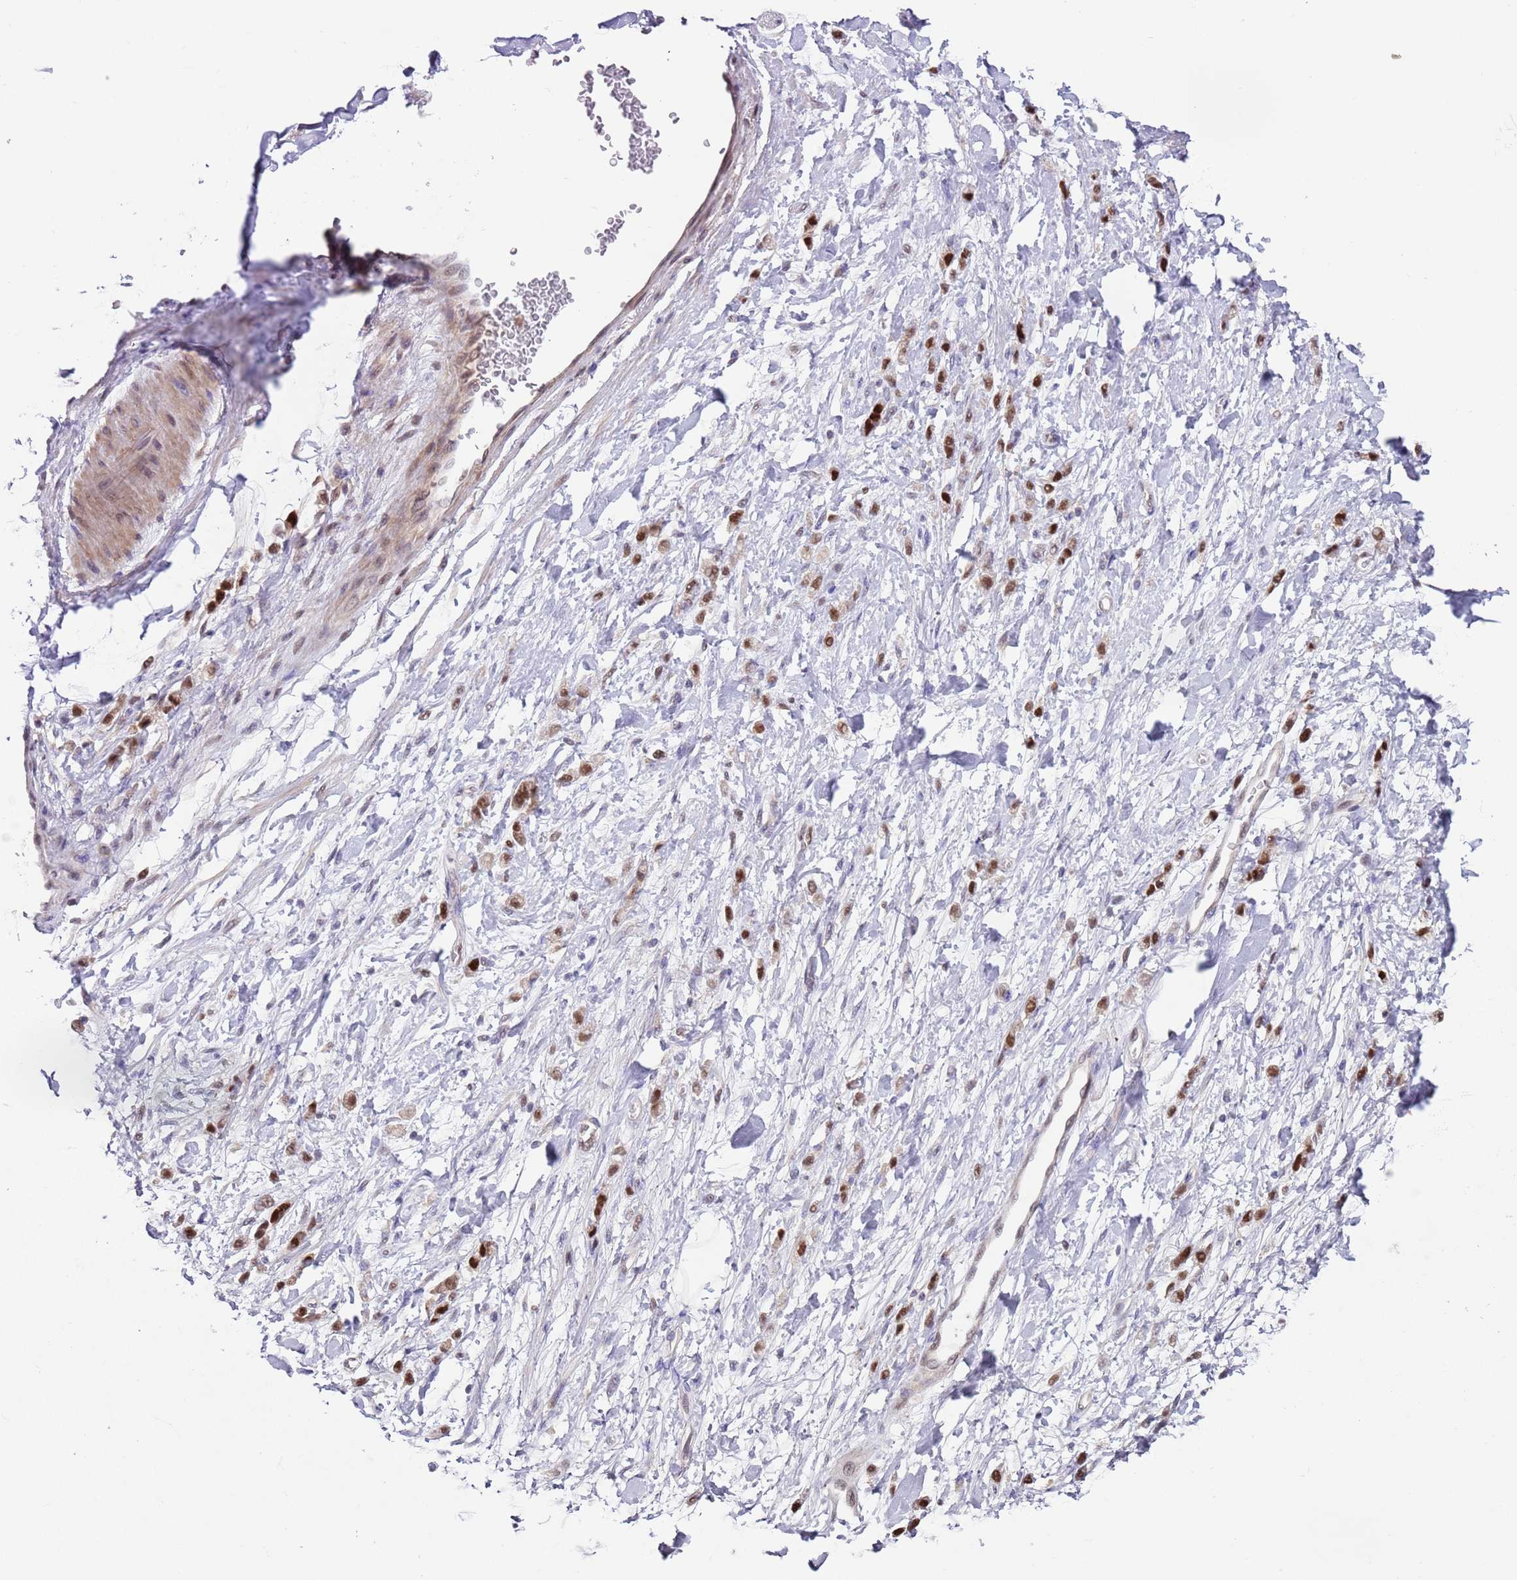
{"staining": {"intensity": "moderate", "quantity": ">75%", "location": "nuclear"}, "tissue": "stomach cancer", "cell_type": "Tumor cells", "image_type": "cancer", "snomed": [{"axis": "morphology", "description": "Adenocarcinoma, NOS"}, {"axis": "topography", "description": "Stomach"}], "caption": "IHC staining of stomach cancer (adenocarcinoma), which exhibits medium levels of moderate nuclear expression in about >75% of tumor cells indicating moderate nuclear protein staining. The staining was performed using DAB (3,3'-diaminobenzidine) (brown) for protein detection and nuclei were counterstained in hematoxylin (blue).", "gene": "RMND5B", "patient": {"sex": "female", "age": 60}}